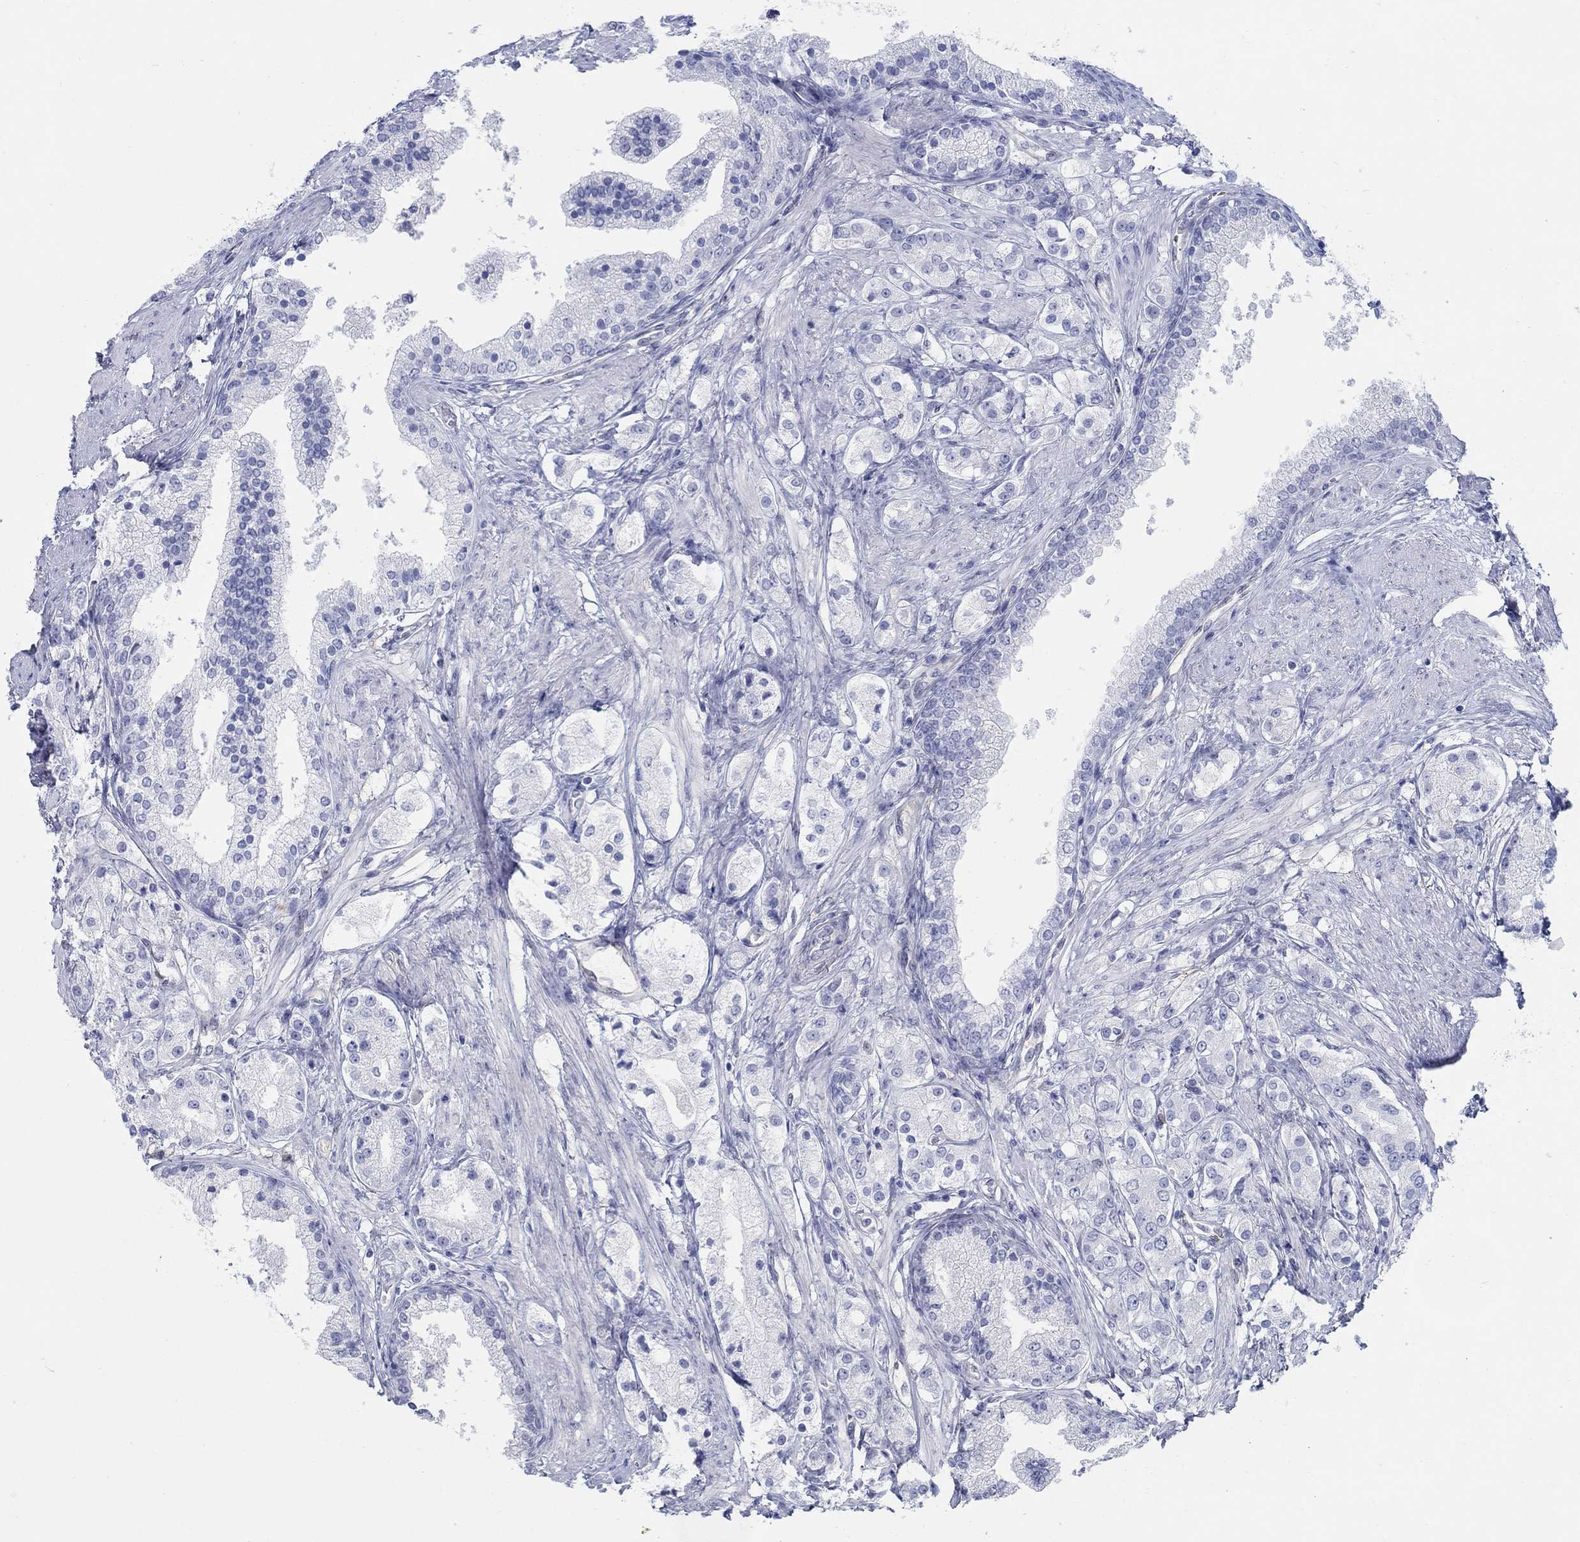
{"staining": {"intensity": "negative", "quantity": "none", "location": "none"}, "tissue": "prostate cancer", "cell_type": "Tumor cells", "image_type": "cancer", "snomed": [{"axis": "morphology", "description": "Adenocarcinoma, NOS"}, {"axis": "topography", "description": "Prostate and seminal vesicle, NOS"}, {"axis": "topography", "description": "Prostate"}], "caption": "Tumor cells show no significant protein positivity in adenocarcinoma (prostate).", "gene": "AKR1C2", "patient": {"sex": "male", "age": 67}}